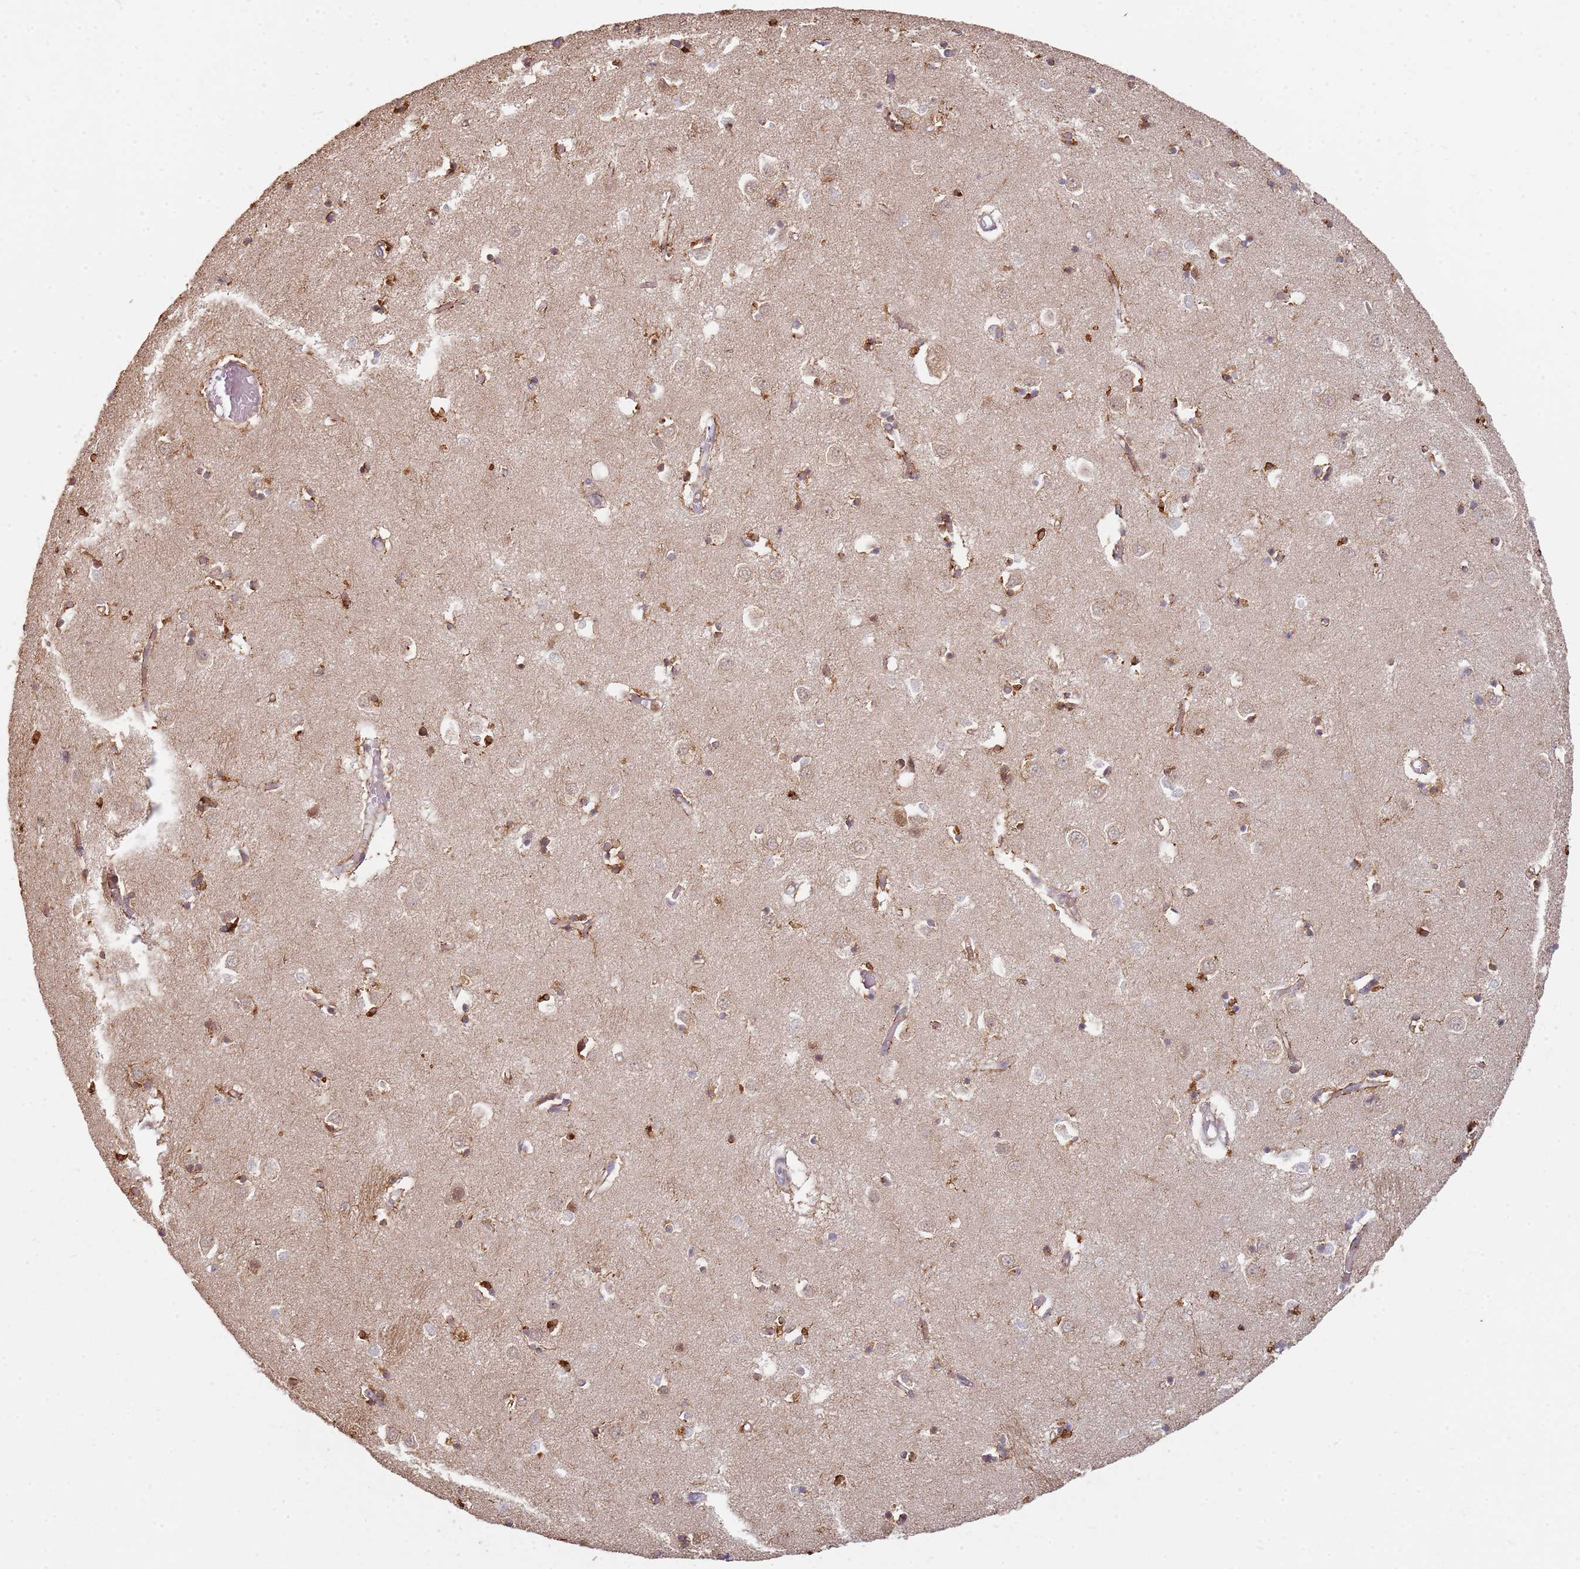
{"staining": {"intensity": "weak", "quantity": "25%-75%", "location": "cytoplasmic/membranous"}, "tissue": "caudate", "cell_type": "Glial cells", "image_type": "normal", "snomed": [{"axis": "morphology", "description": "Normal tissue, NOS"}, {"axis": "topography", "description": "Lateral ventricle wall"}], "caption": "DAB (3,3'-diaminobenzidine) immunohistochemical staining of benign human caudate reveals weak cytoplasmic/membranous protein expression in approximately 25%-75% of glial cells. The staining is performed using DAB brown chromogen to label protein expression. The nuclei are counter-stained blue using hematoxylin.", "gene": "MPEG1", "patient": {"sex": "male", "age": 70}}